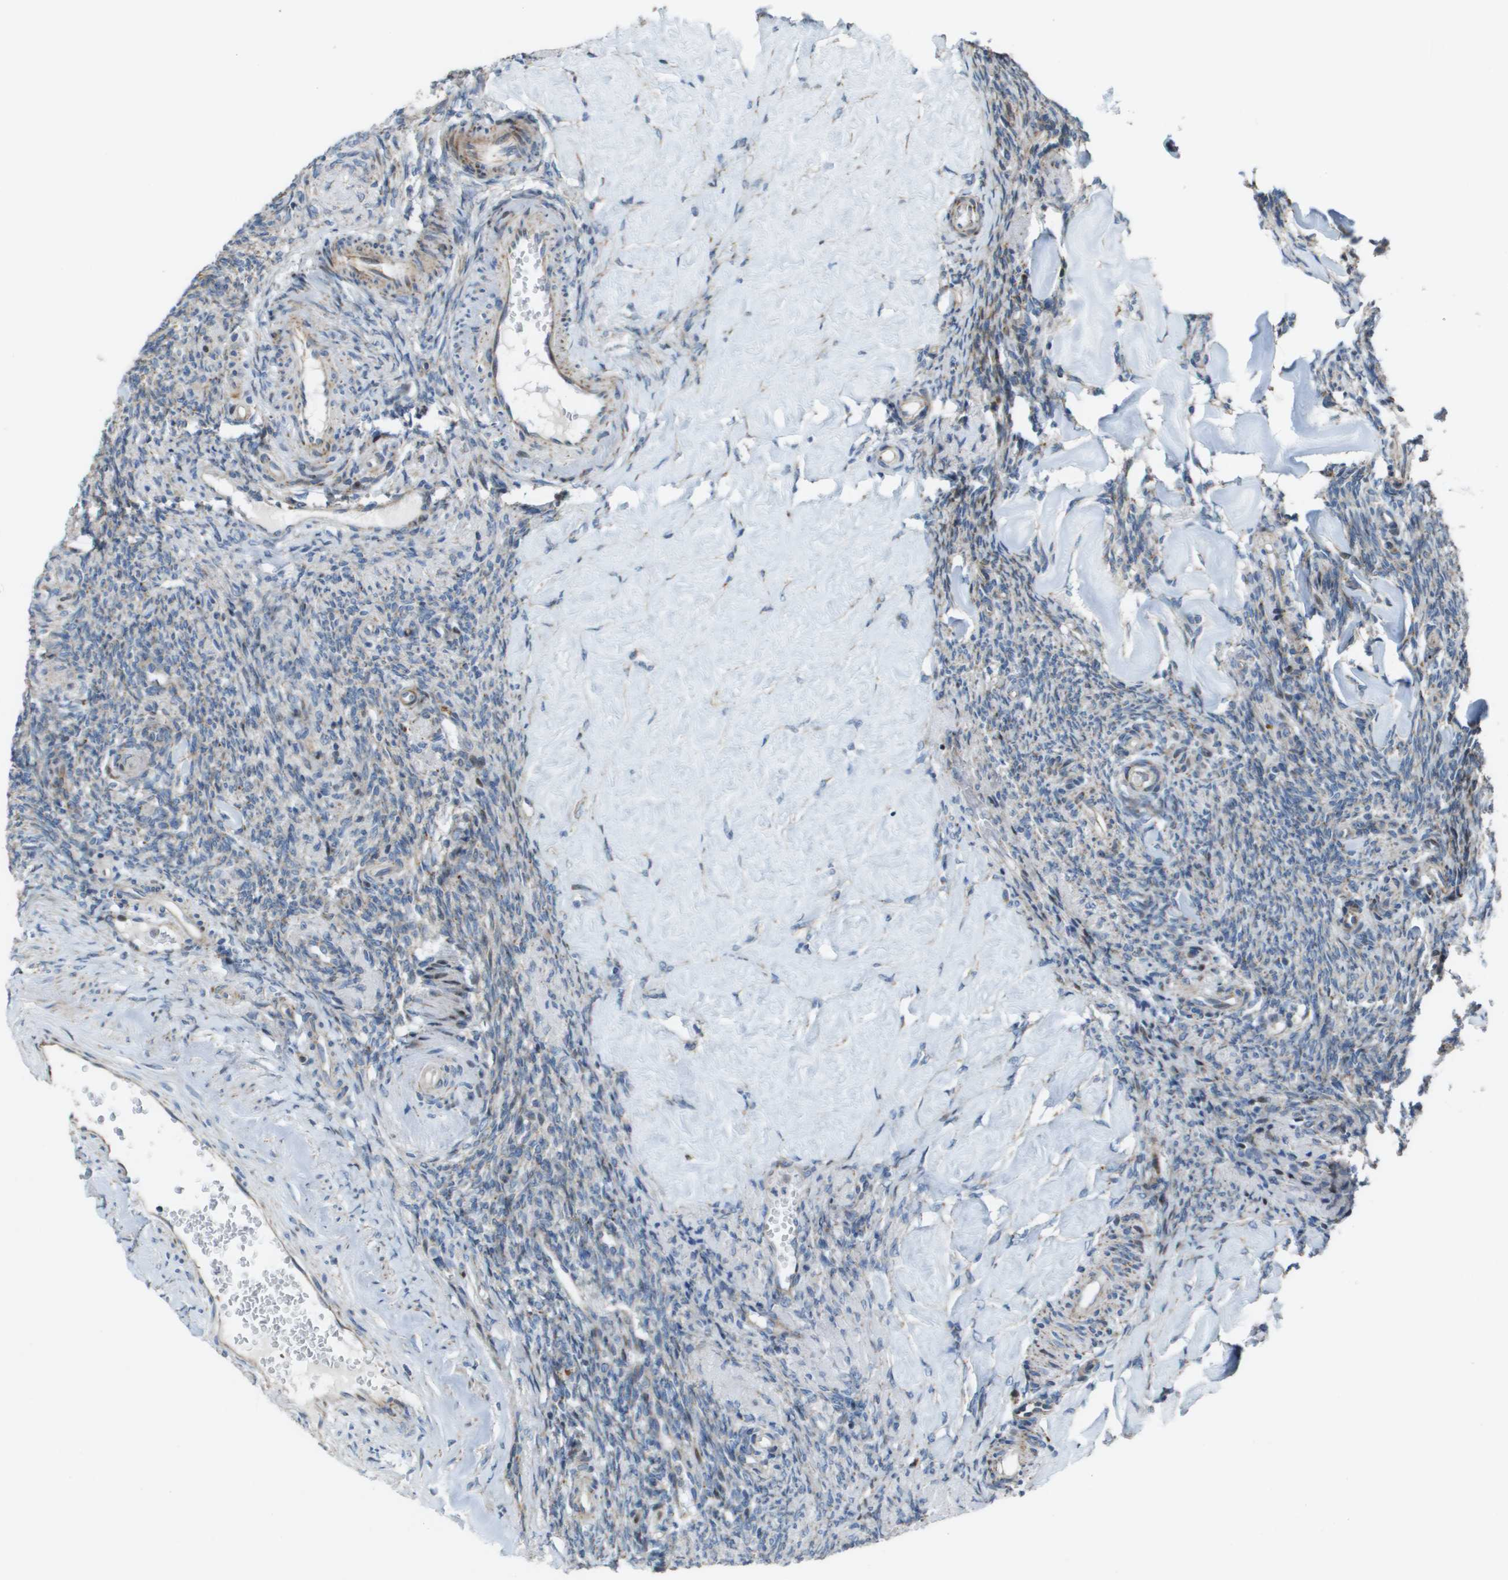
{"staining": {"intensity": "weak", "quantity": "<25%", "location": "cytoplasmic/membranous"}, "tissue": "ovary", "cell_type": "Ovarian stroma cells", "image_type": "normal", "snomed": [{"axis": "morphology", "description": "Normal tissue, NOS"}, {"axis": "topography", "description": "Ovary"}], "caption": "Protein analysis of benign ovary exhibits no significant expression in ovarian stroma cells.", "gene": "MGAT3", "patient": {"sex": "female", "age": 41}}